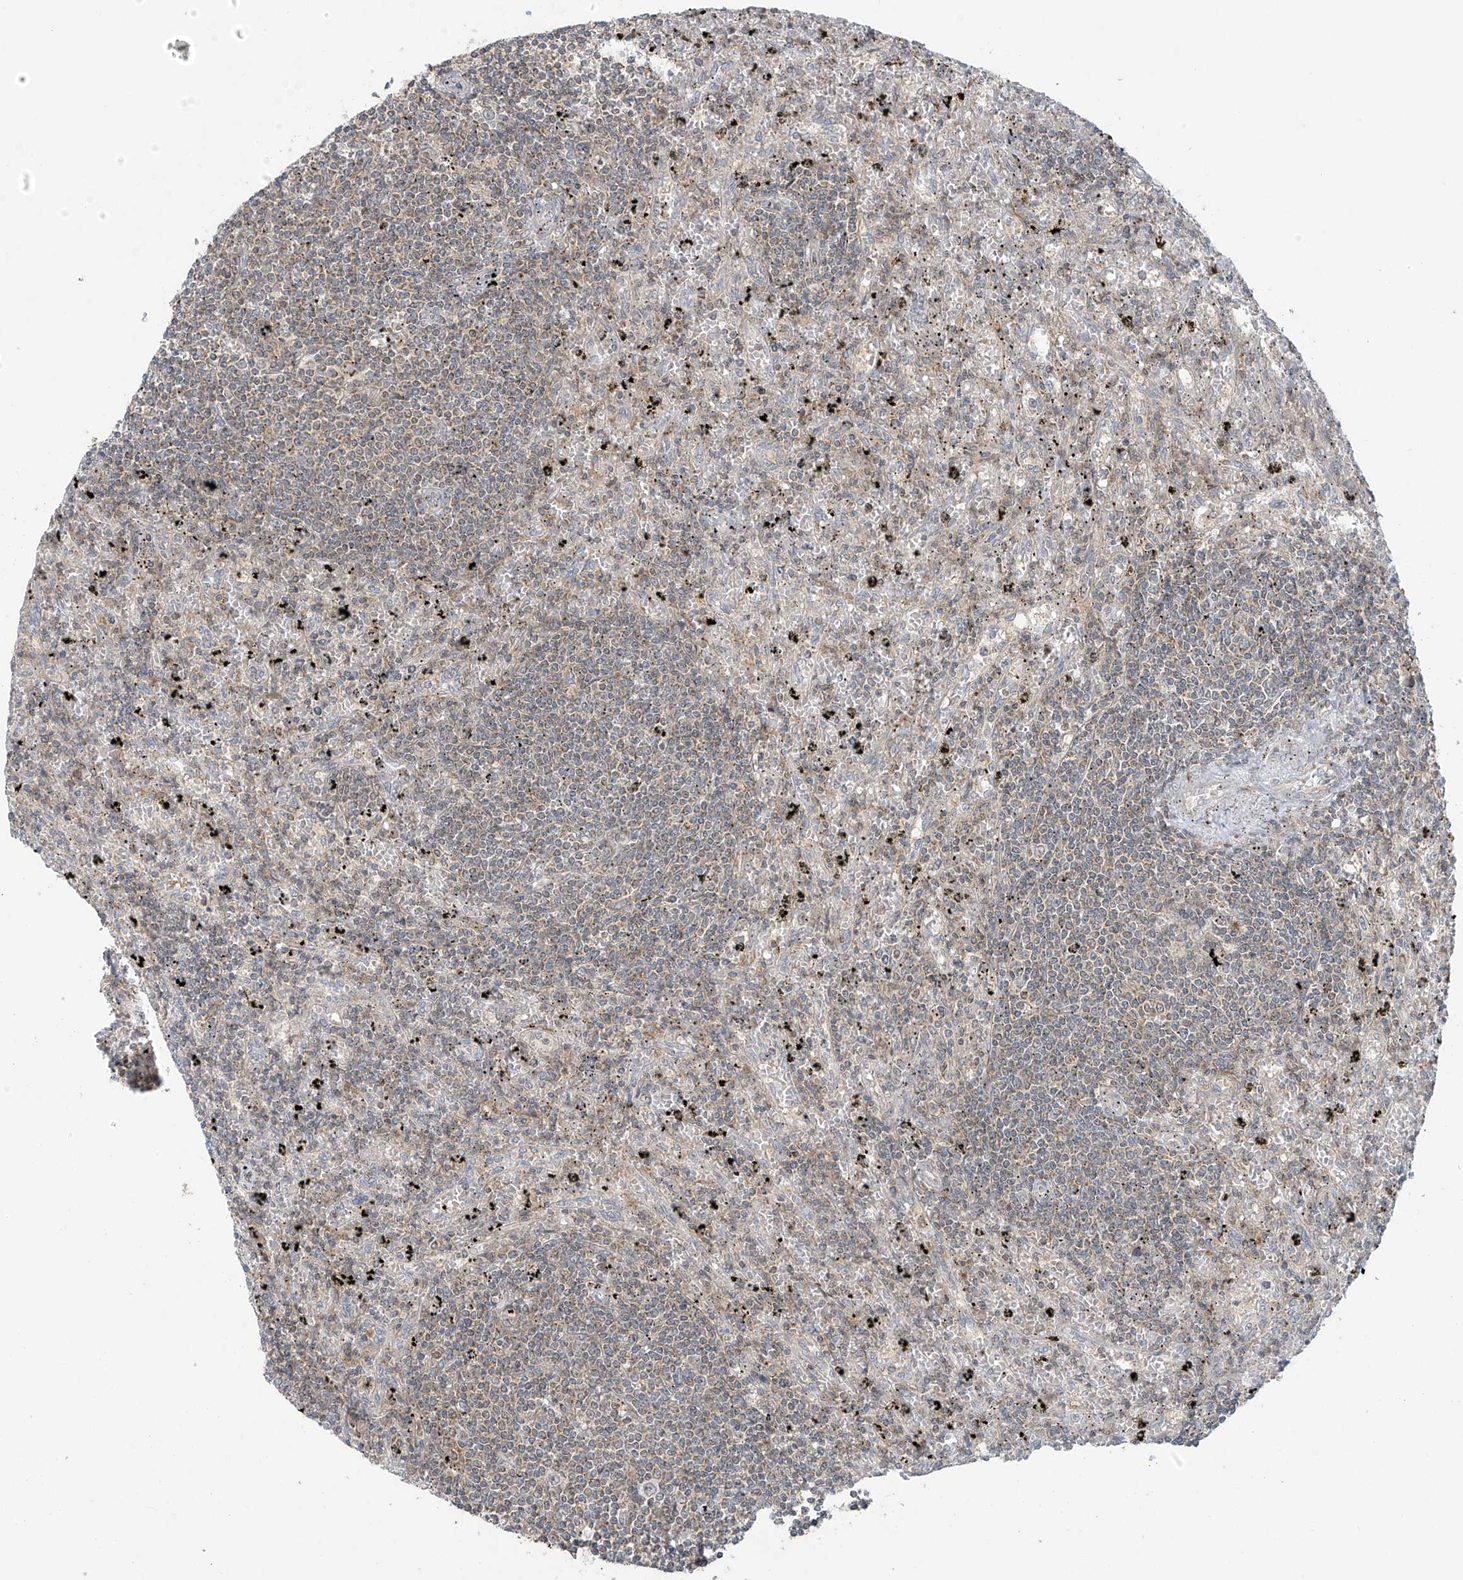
{"staining": {"intensity": "weak", "quantity": "25%-75%", "location": "cytoplasmic/membranous"}, "tissue": "lymphoma", "cell_type": "Tumor cells", "image_type": "cancer", "snomed": [{"axis": "morphology", "description": "Malignant lymphoma, non-Hodgkin's type, Low grade"}, {"axis": "topography", "description": "Spleen"}], "caption": "A brown stain labels weak cytoplasmic/membranous positivity of a protein in human low-grade malignant lymphoma, non-Hodgkin's type tumor cells.", "gene": "HDDC2", "patient": {"sex": "male", "age": 76}}